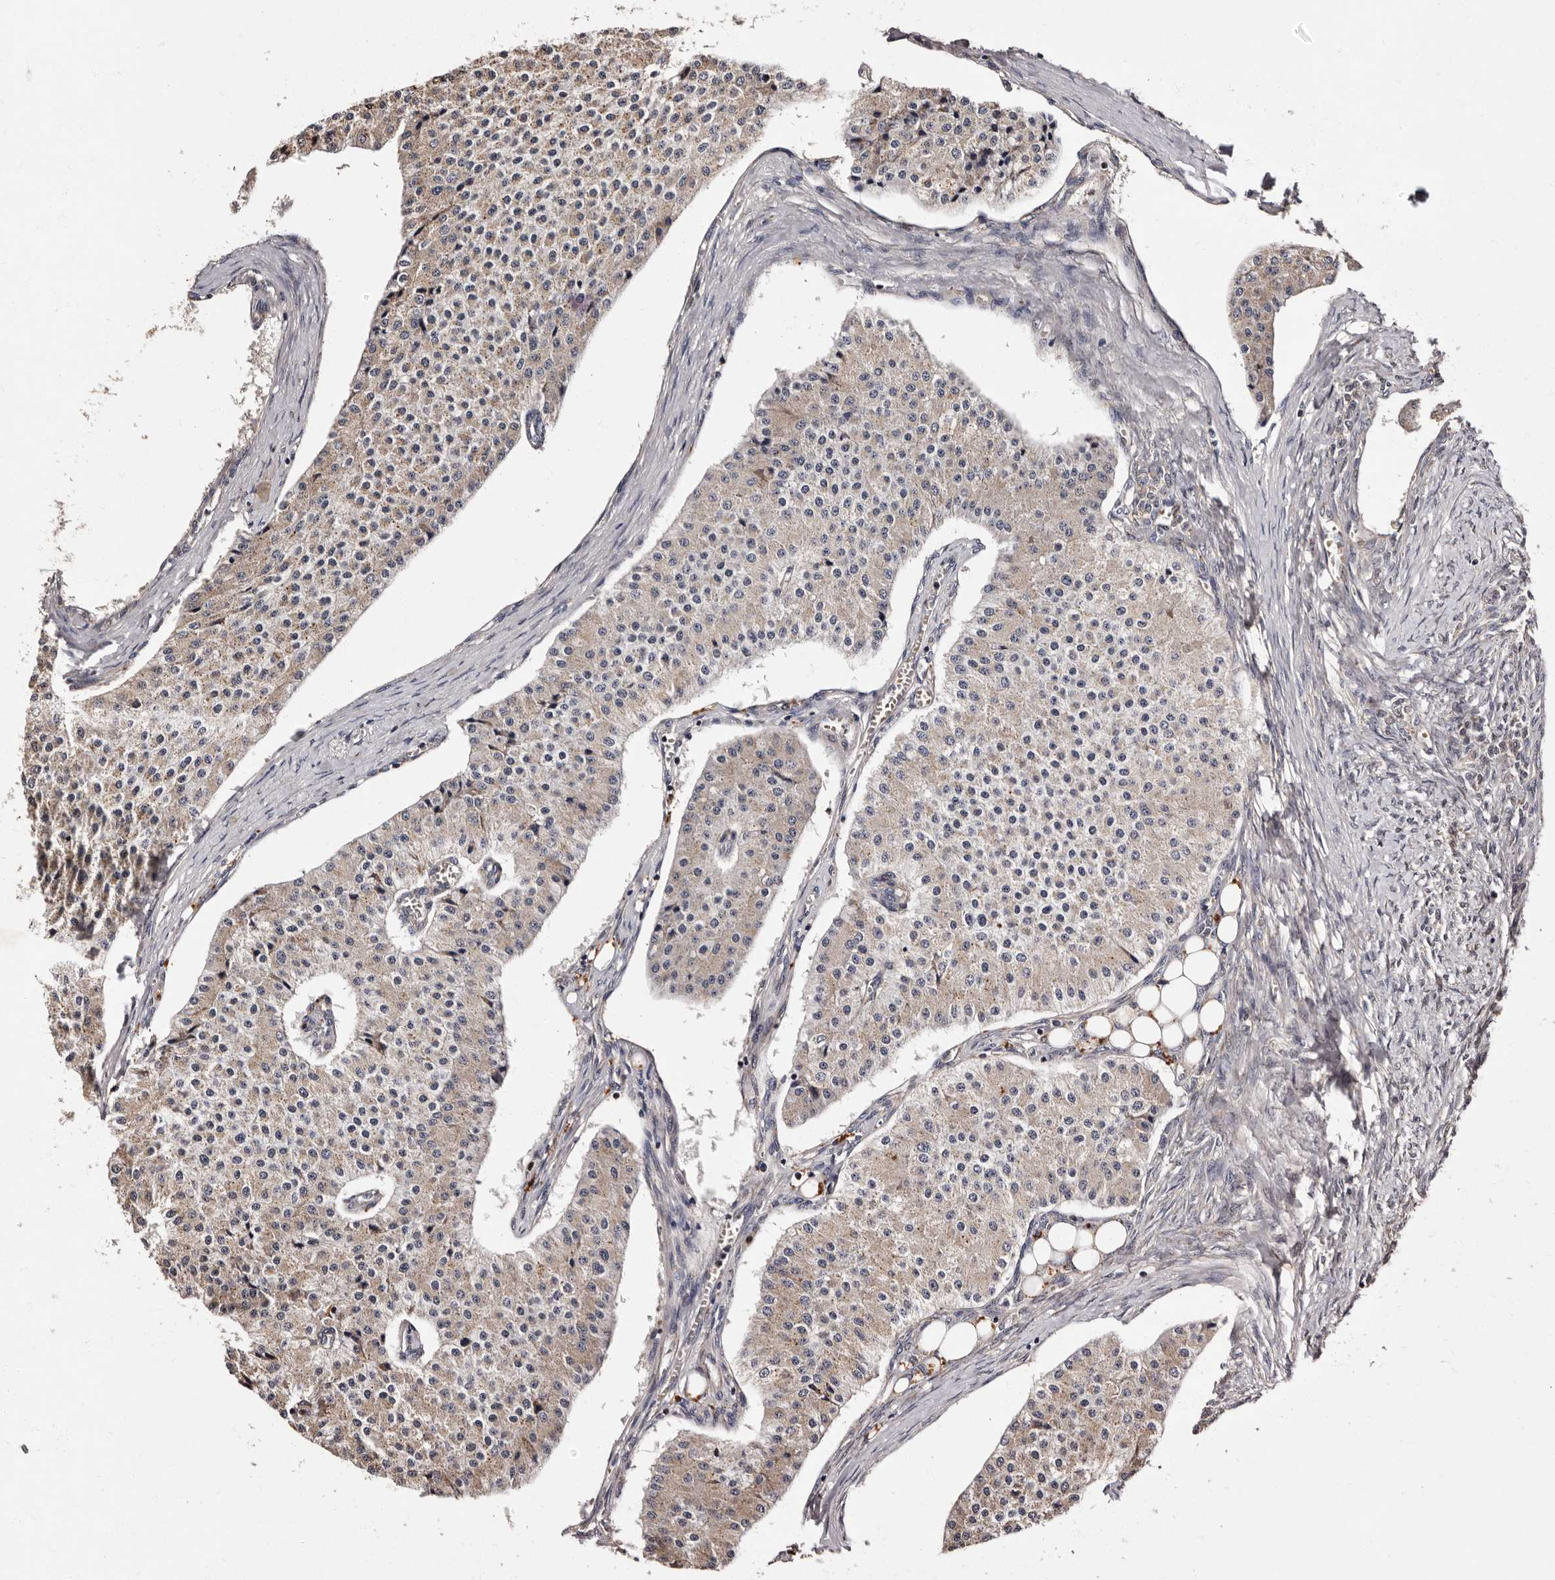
{"staining": {"intensity": "weak", "quantity": "<25%", "location": "cytoplasmic/membranous"}, "tissue": "carcinoid", "cell_type": "Tumor cells", "image_type": "cancer", "snomed": [{"axis": "morphology", "description": "Carcinoid, malignant, NOS"}, {"axis": "topography", "description": "Colon"}], "caption": "IHC of human malignant carcinoid shows no positivity in tumor cells.", "gene": "ADCK5", "patient": {"sex": "female", "age": 52}}